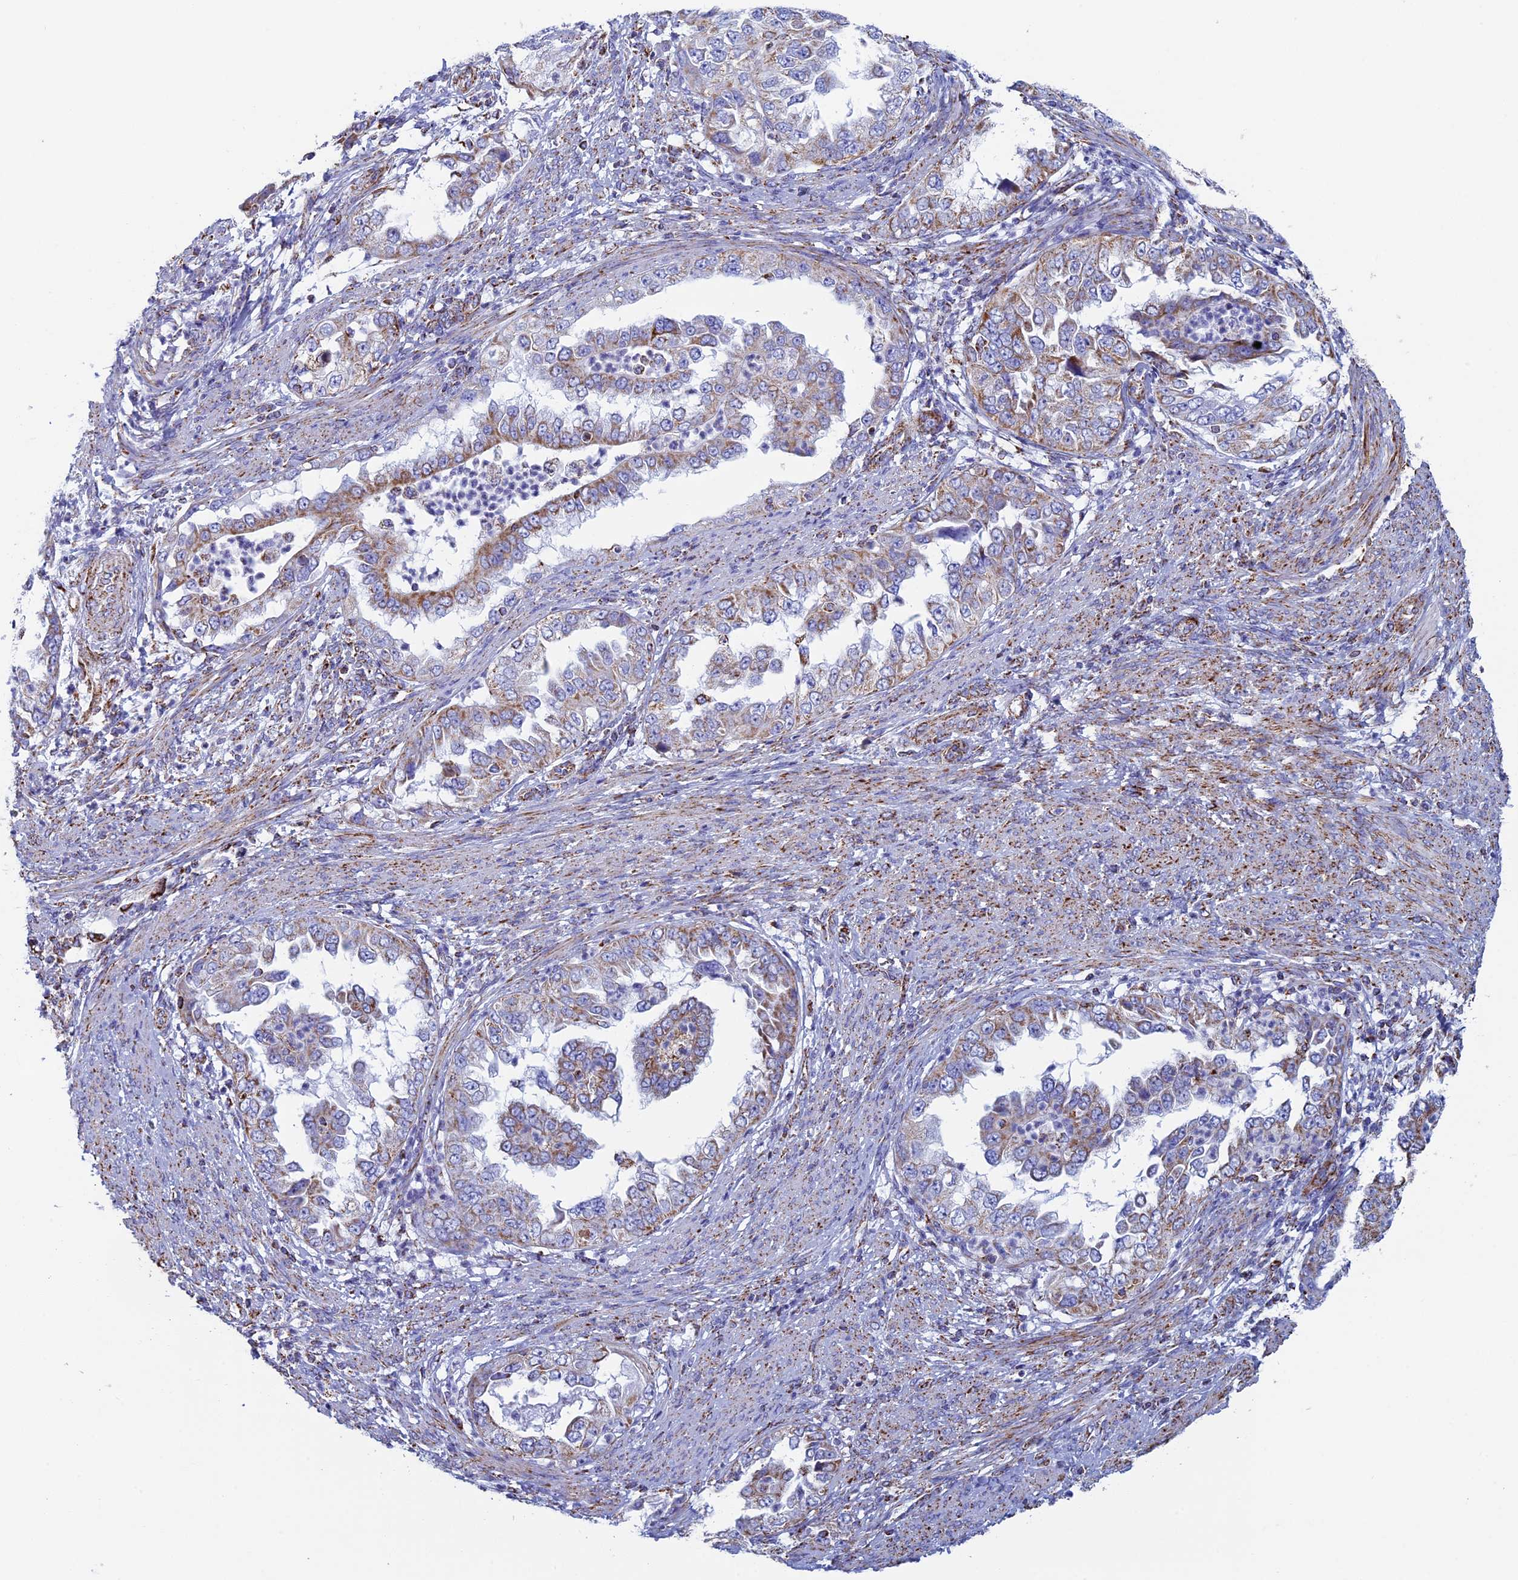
{"staining": {"intensity": "moderate", "quantity": "25%-75%", "location": "cytoplasmic/membranous"}, "tissue": "endometrial cancer", "cell_type": "Tumor cells", "image_type": "cancer", "snomed": [{"axis": "morphology", "description": "Adenocarcinoma, NOS"}, {"axis": "topography", "description": "Endometrium"}], "caption": "Brown immunohistochemical staining in endometrial cancer demonstrates moderate cytoplasmic/membranous positivity in approximately 25%-75% of tumor cells. (DAB IHC with brightfield microscopy, high magnification).", "gene": "UQCRFS1", "patient": {"sex": "female", "age": 85}}